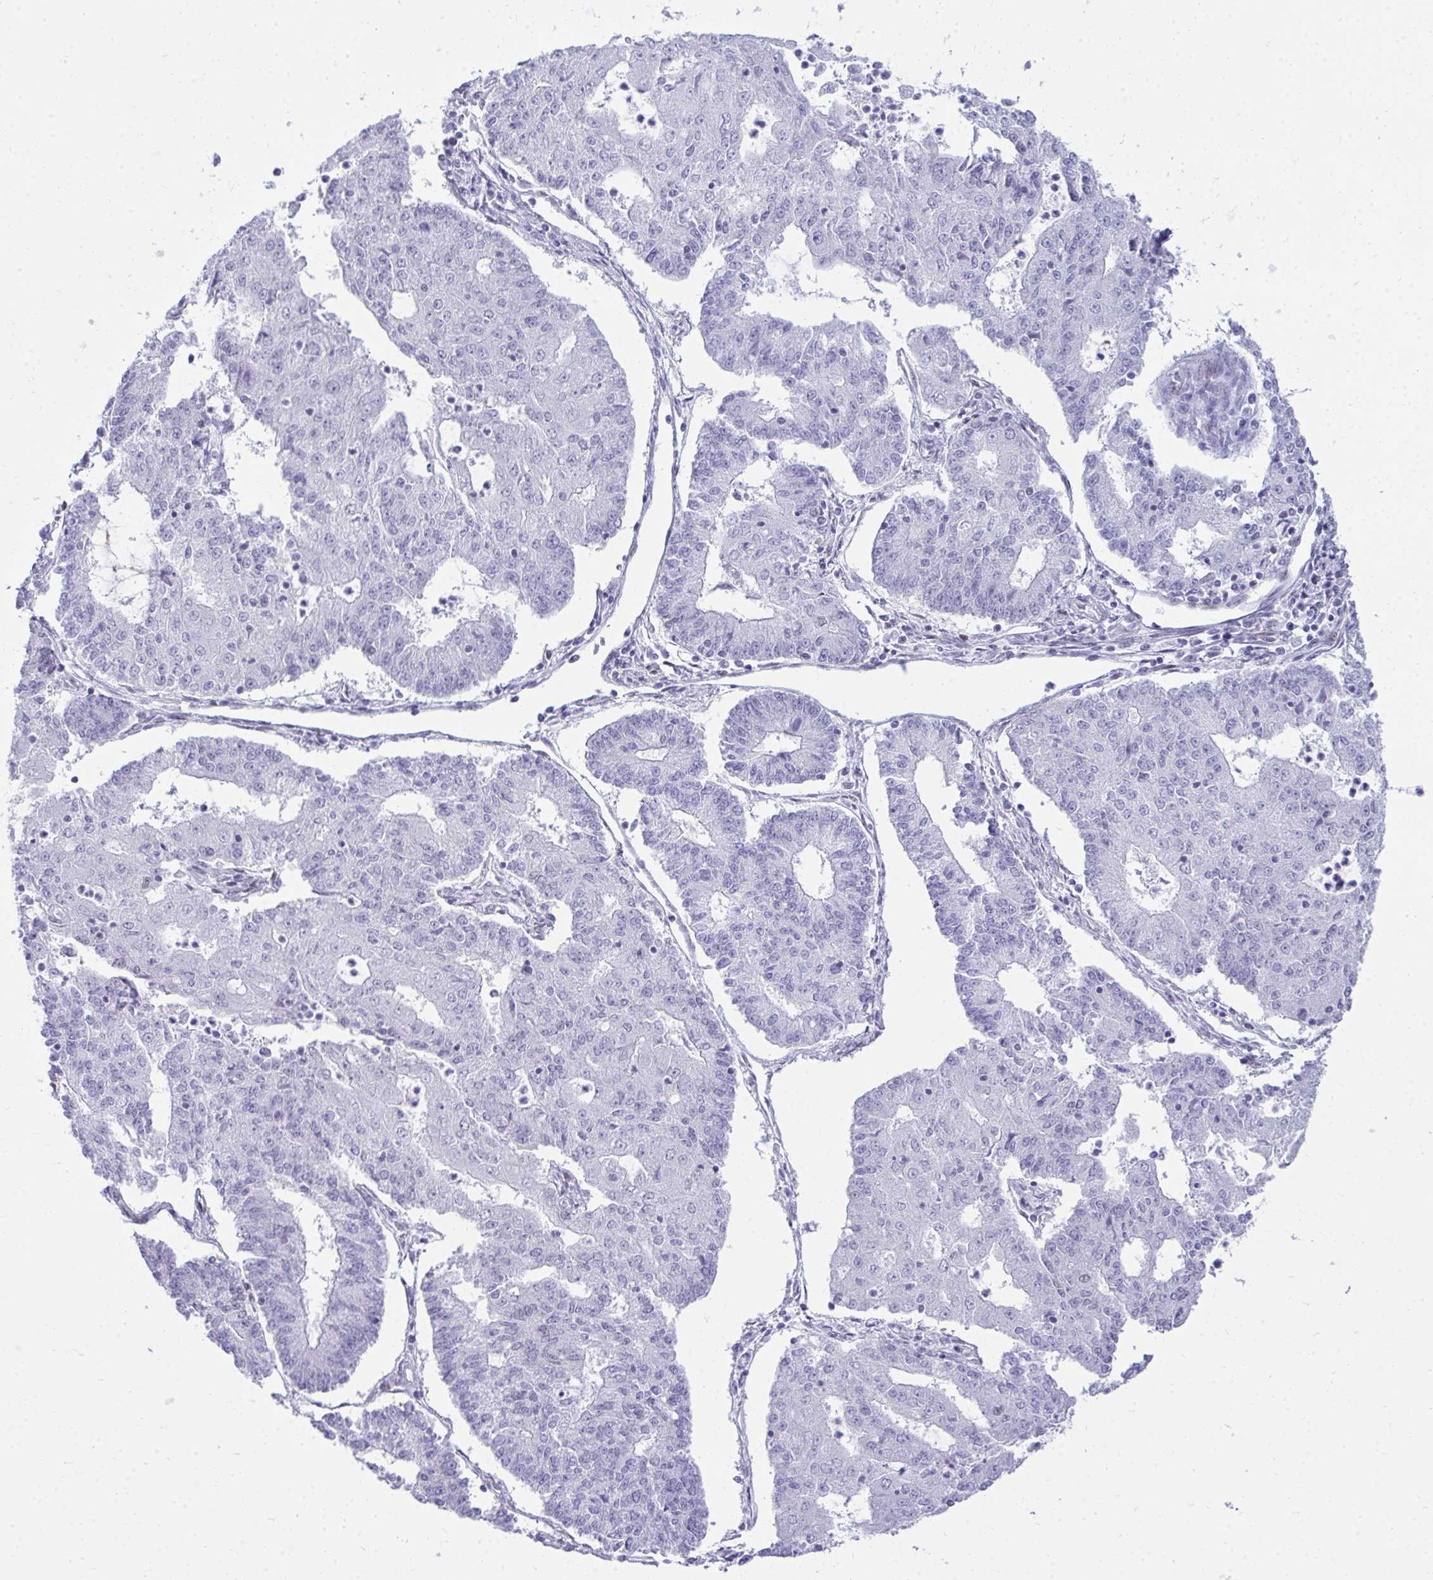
{"staining": {"intensity": "weak", "quantity": "<25%", "location": "nuclear"}, "tissue": "endometrial cancer", "cell_type": "Tumor cells", "image_type": "cancer", "snomed": [{"axis": "morphology", "description": "Adenocarcinoma, NOS"}, {"axis": "topography", "description": "Endometrium"}], "caption": "This is an IHC photomicrograph of human adenocarcinoma (endometrial). There is no staining in tumor cells.", "gene": "GLDN", "patient": {"sex": "female", "age": 56}}